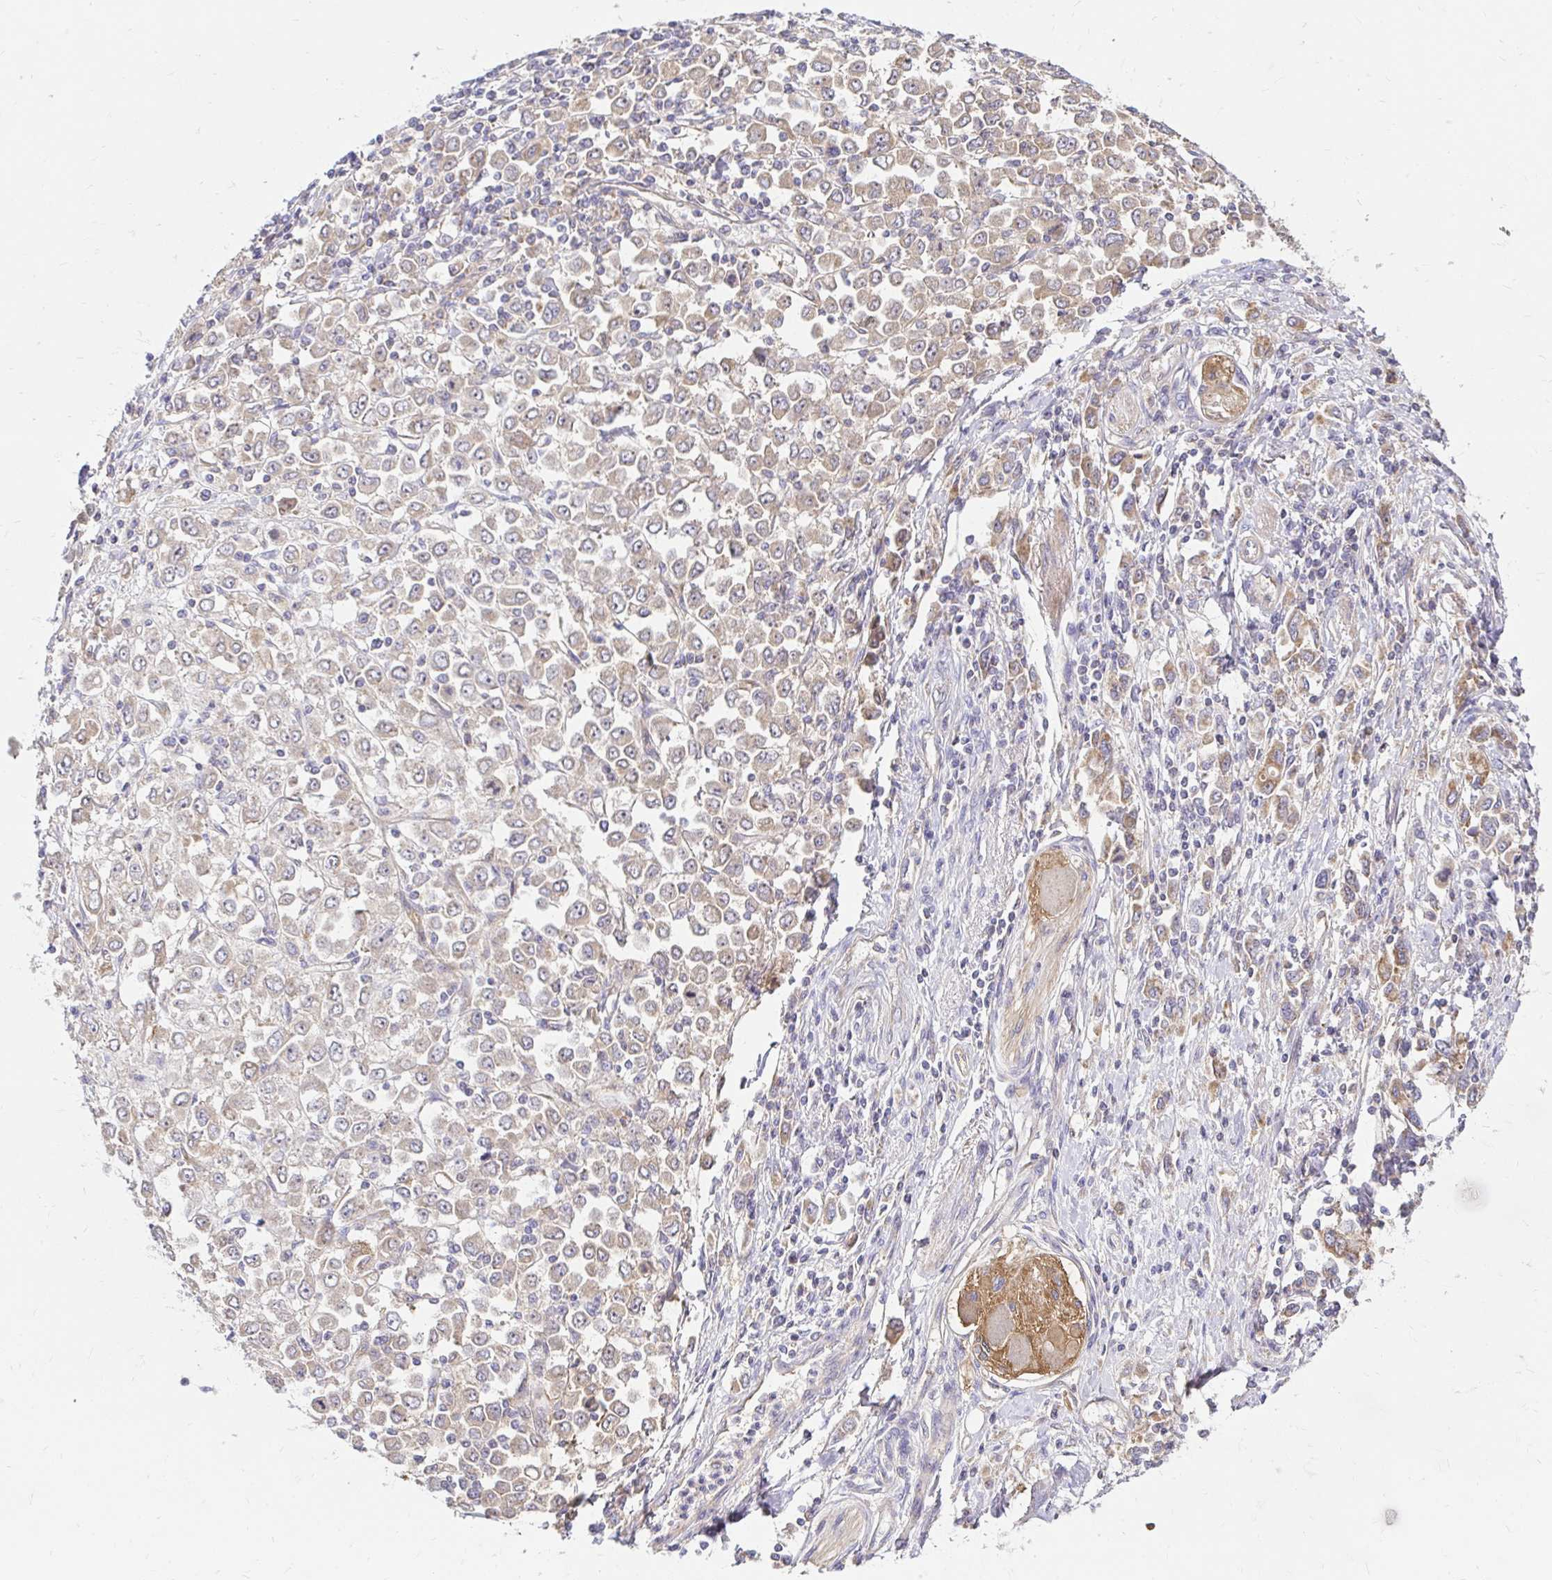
{"staining": {"intensity": "weak", "quantity": "<25%", "location": "cytoplasmic/membranous"}, "tissue": "stomach cancer", "cell_type": "Tumor cells", "image_type": "cancer", "snomed": [{"axis": "morphology", "description": "Adenocarcinoma, NOS"}, {"axis": "topography", "description": "Stomach, upper"}], "caption": "Immunohistochemical staining of human stomach adenocarcinoma shows no significant positivity in tumor cells.", "gene": "ITGA2", "patient": {"sex": "male", "age": 70}}